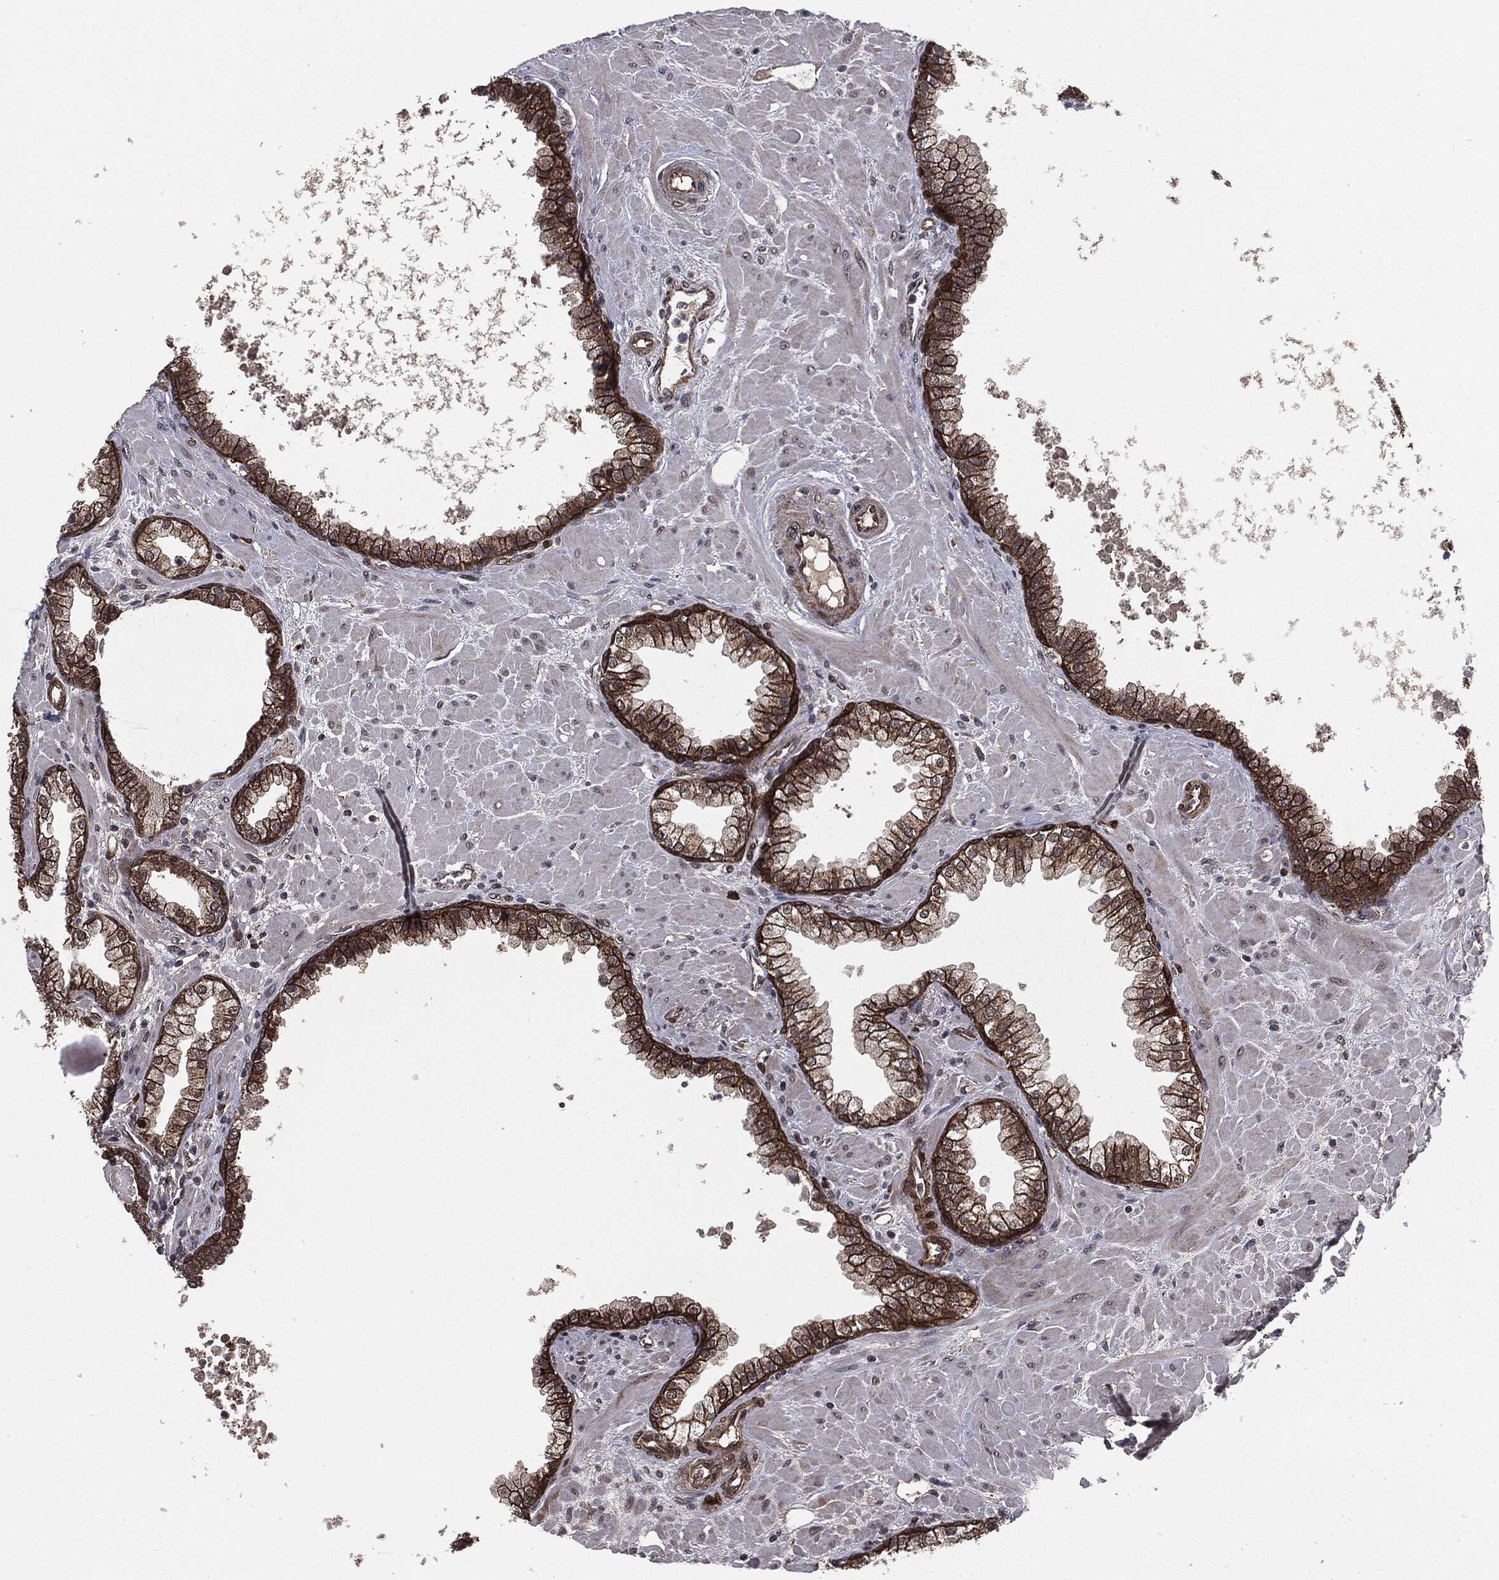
{"staining": {"intensity": "strong", "quantity": "25%-75%", "location": "cytoplasmic/membranous"}, "tissue": "prostate", "cell_type": "Glandular cells", "image_type": "normal", "snomed": [{"axis": "morphology", "description": "Normal tissue, NOS"}, {"axis": "topography", "description": "Prostate"}], "caption": "IHC (DAB) staining of normal human prostate exhibits strong cytoplasmic/membranous protein expression in approximately 25%-75% of glandular cells.", "gene": "PTPA", "patient": {"sex": "male", "age": 63}}